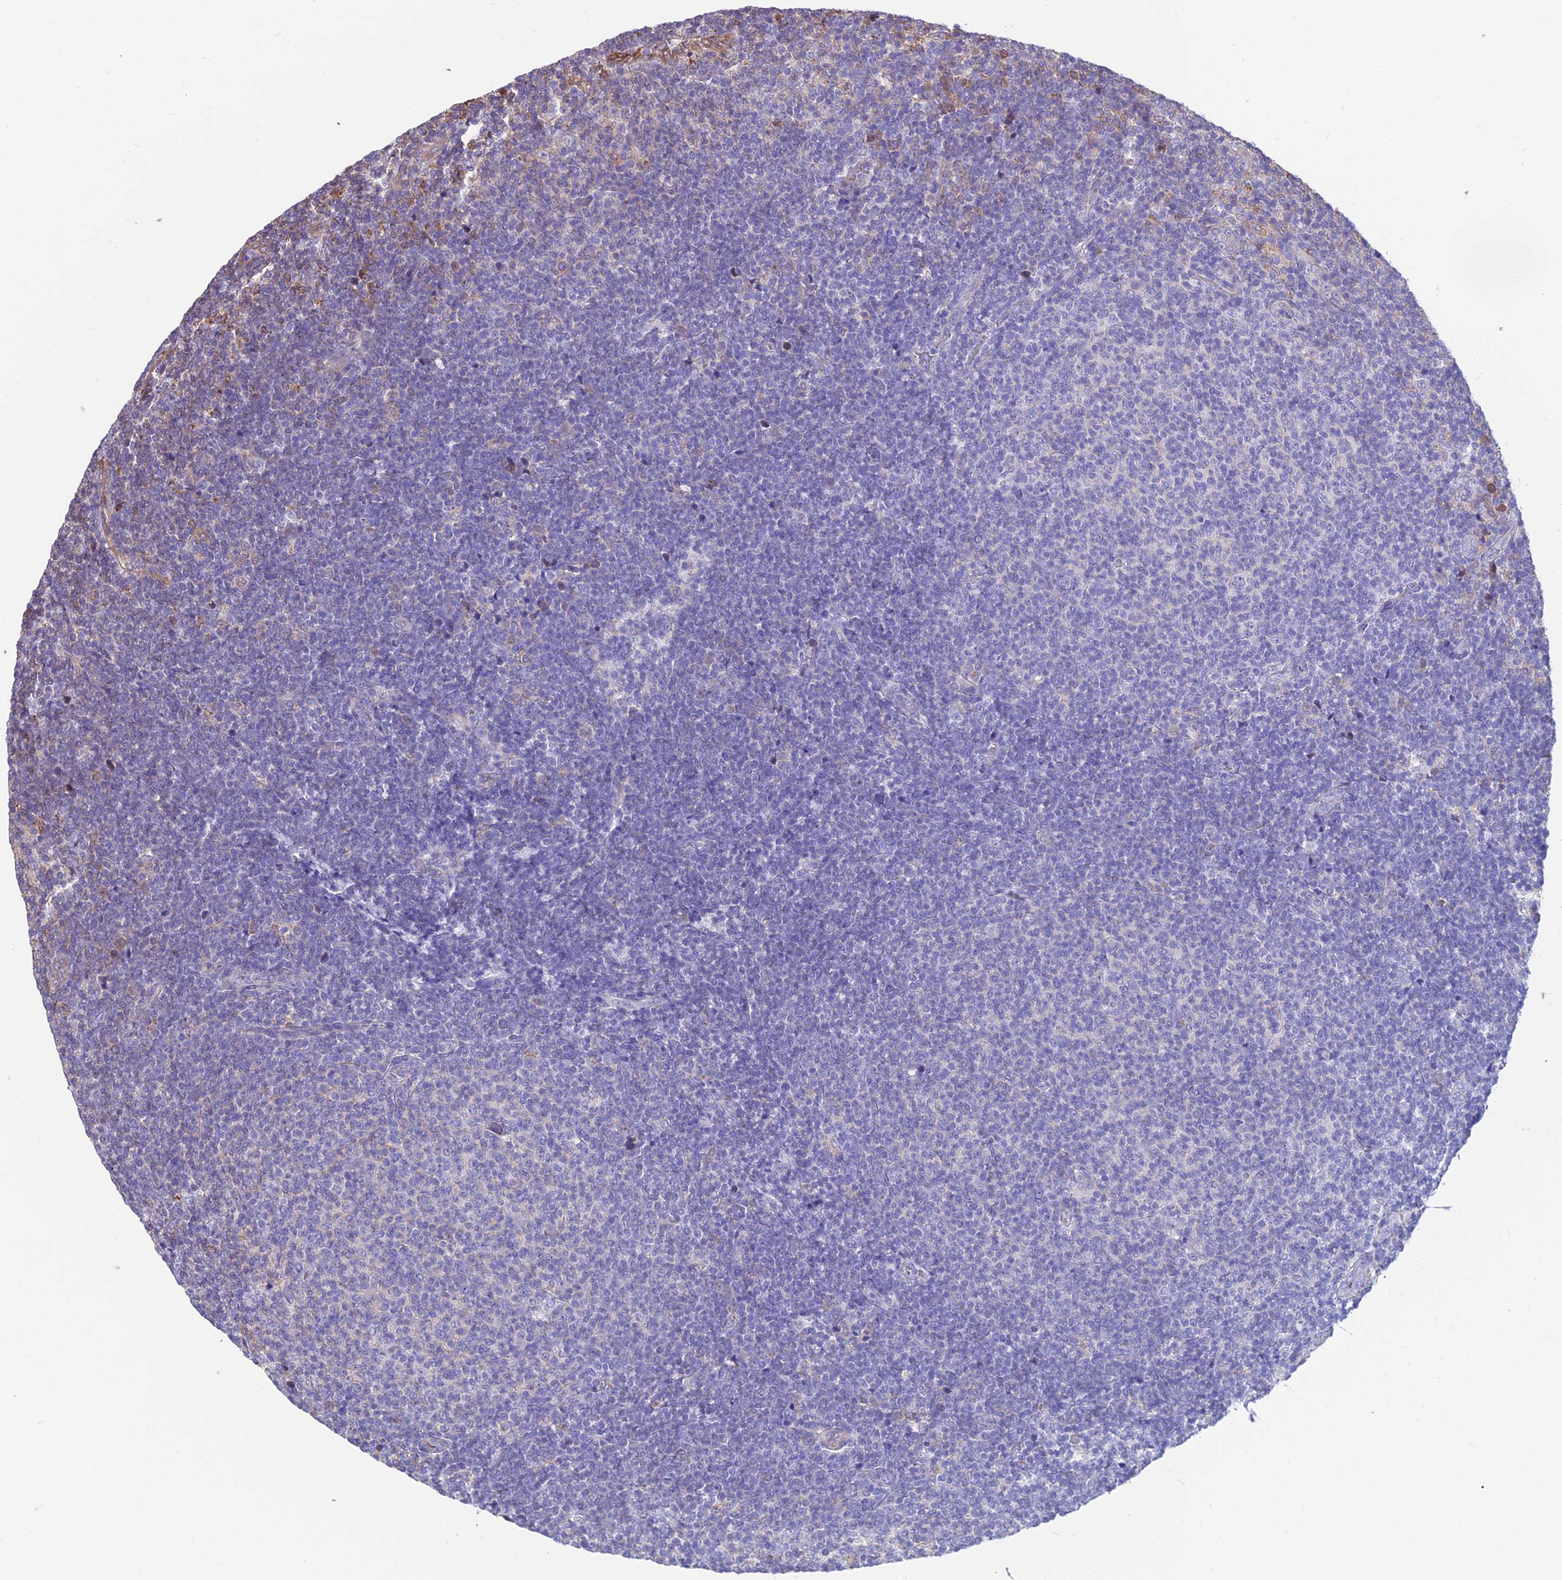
{"staining": {"intensity": "negative", "quantity": "none", "location": "none"}, "tissue": "lymphoma", "cell_type": "Tumor cells", "image_type": "cancer", "snomed": [{"axis": "morphology", "description": "Malignant lymphoma, non-Hodgkin's type, Low grade"}, {"axis": "topography", "description": "Lymph node"}], "caption": "Tumor cells show no significant protein positivity in low-grade malignant lymphoma, non-Hodgkin's type. (DAB immunohistochemistry (IHC), high magnification).", "gene": "RTN4RL1", "patient": {"sex": "male", "age": 66}}